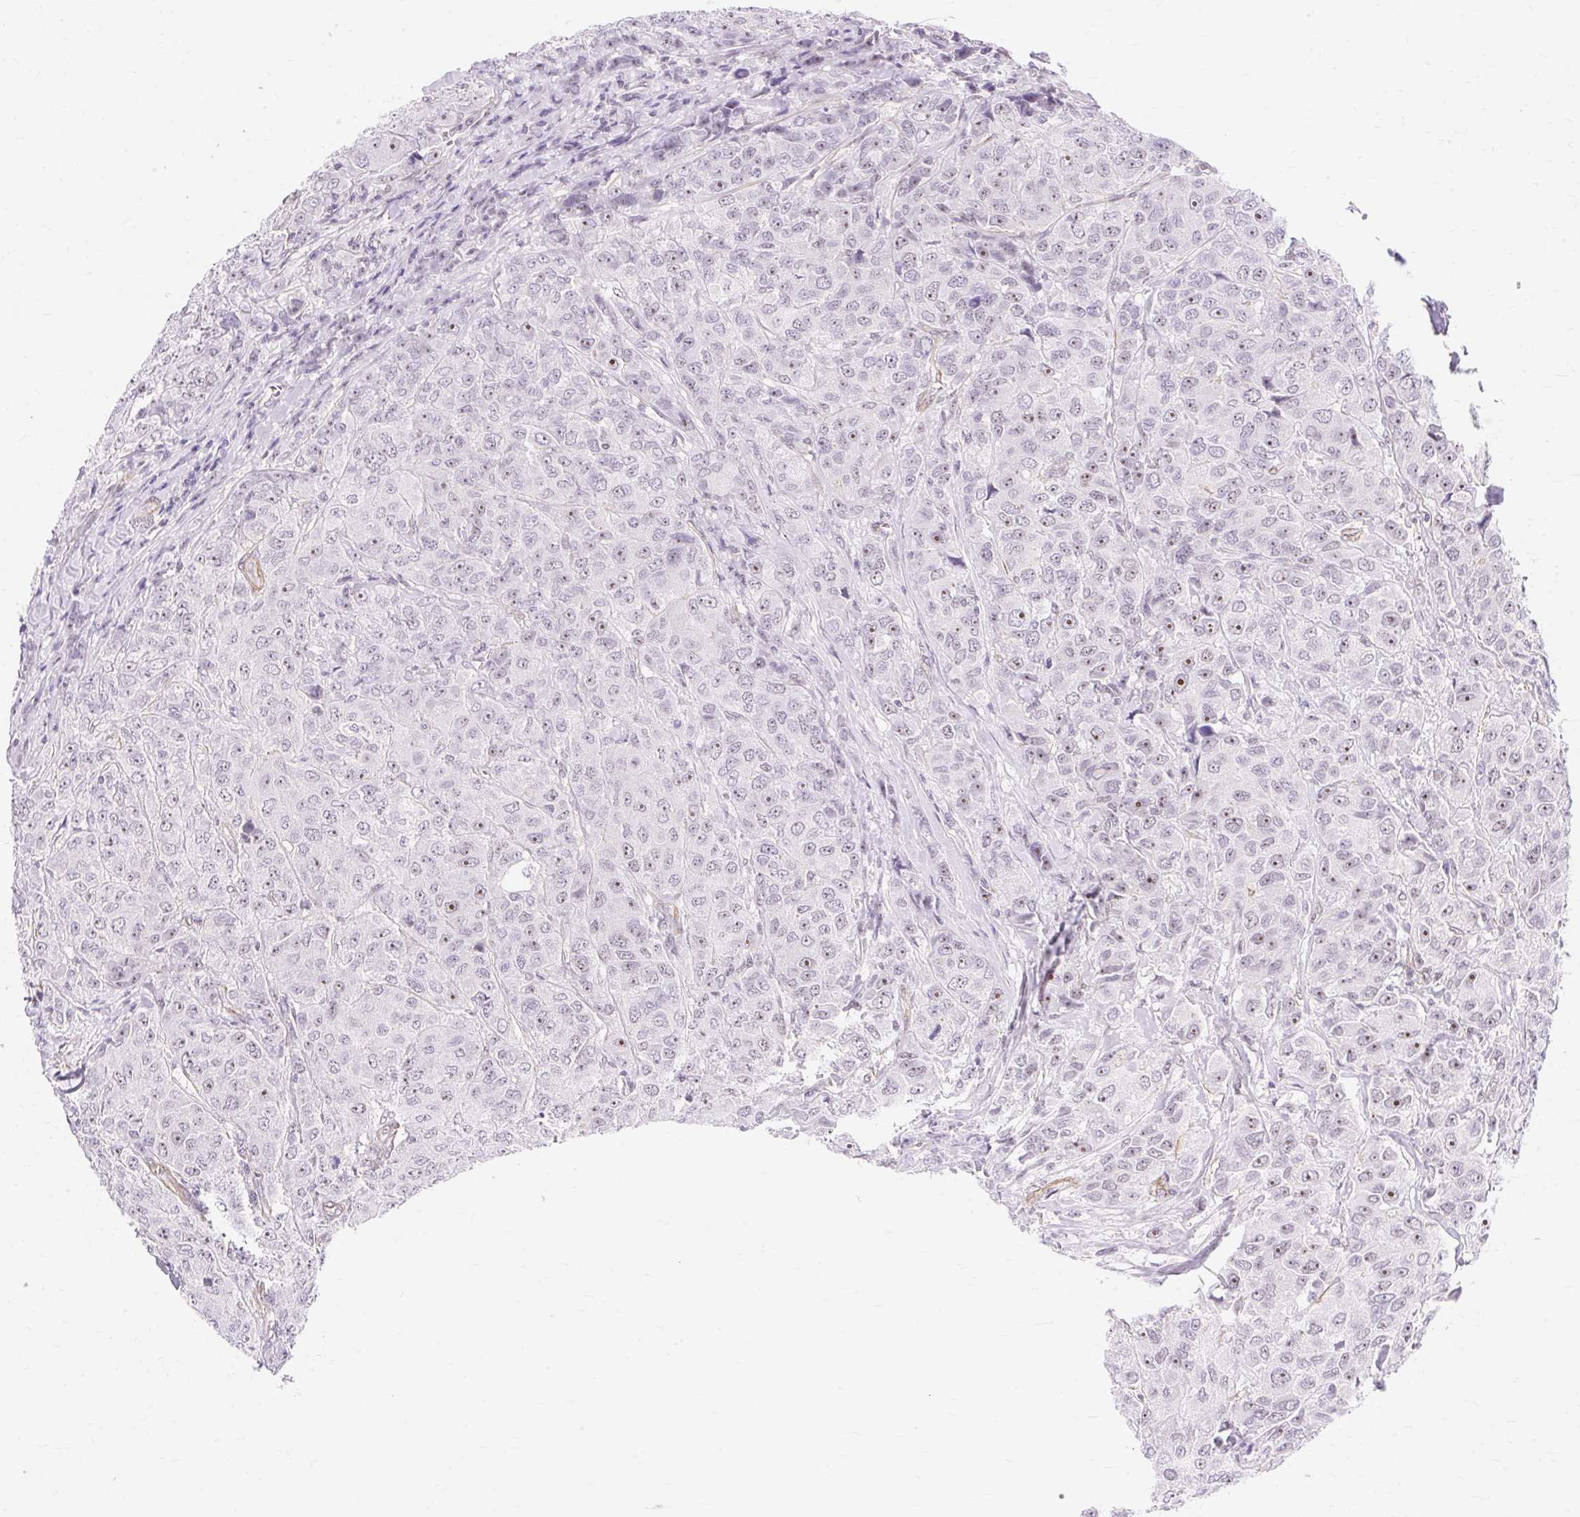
{"staining": {"intensity": "moderate", "quantity": "25%-75%", "location": "nuclear"}, "tissue": "breast cancer", "cell_type": "Tumor cells", "image_type": "cancer", "snomed": [{"axis": "morphology", "description": "Duct carcinoma"}, {"axis": "topography", "description": "Breast"}], "caption": "Invasive ductal carcinoma (breast) stained with immunohistochemistry (IHC) reveals moderate nuclear positivity in approximately 25%-75% of tumor cells.", "gene": "OBP2A", "patient": {"sex": "female", "age": 43}}